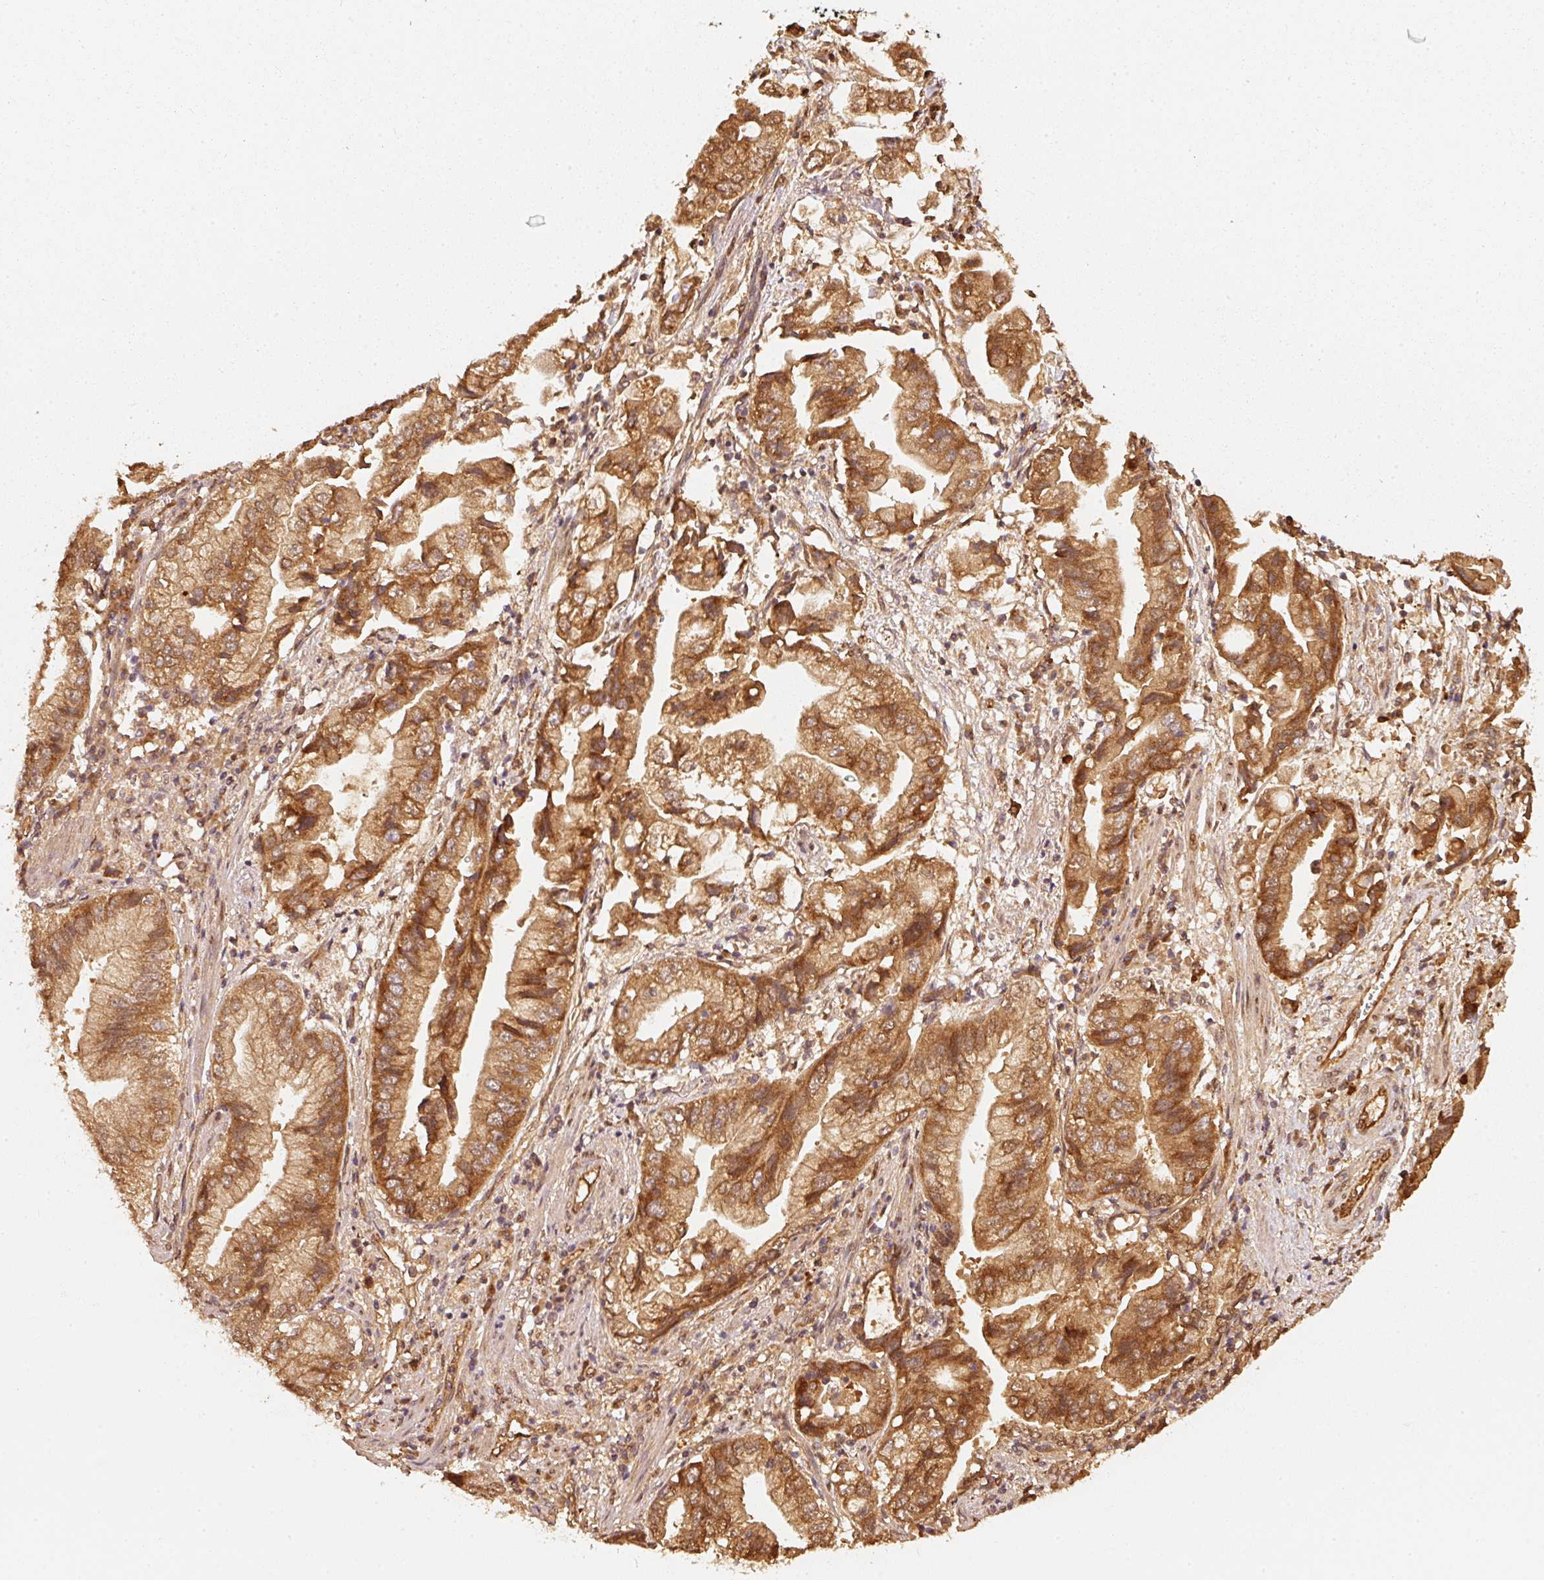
{"staining": {"intensity": "strong", "quantity": ">75%", "location": "cytoplasmic/membranous"}, "tissue": "stomach cancer", "cell_type": "Tumor cells", "image_type": "cancer", "snomed": [{"axis": "morphology", "description": "Adenocarcinoma, NOS"}, {"axis": "topography", "description": "Stomach"}], "caption": "Strong cytoplasmic/membranous expression for a protein is seen in about >75% of tumor cells of stomach adenocarcinoma using immunohistochemistry.", "gene": "STAU1", "patient": {"sex": "male", "age": 62}}